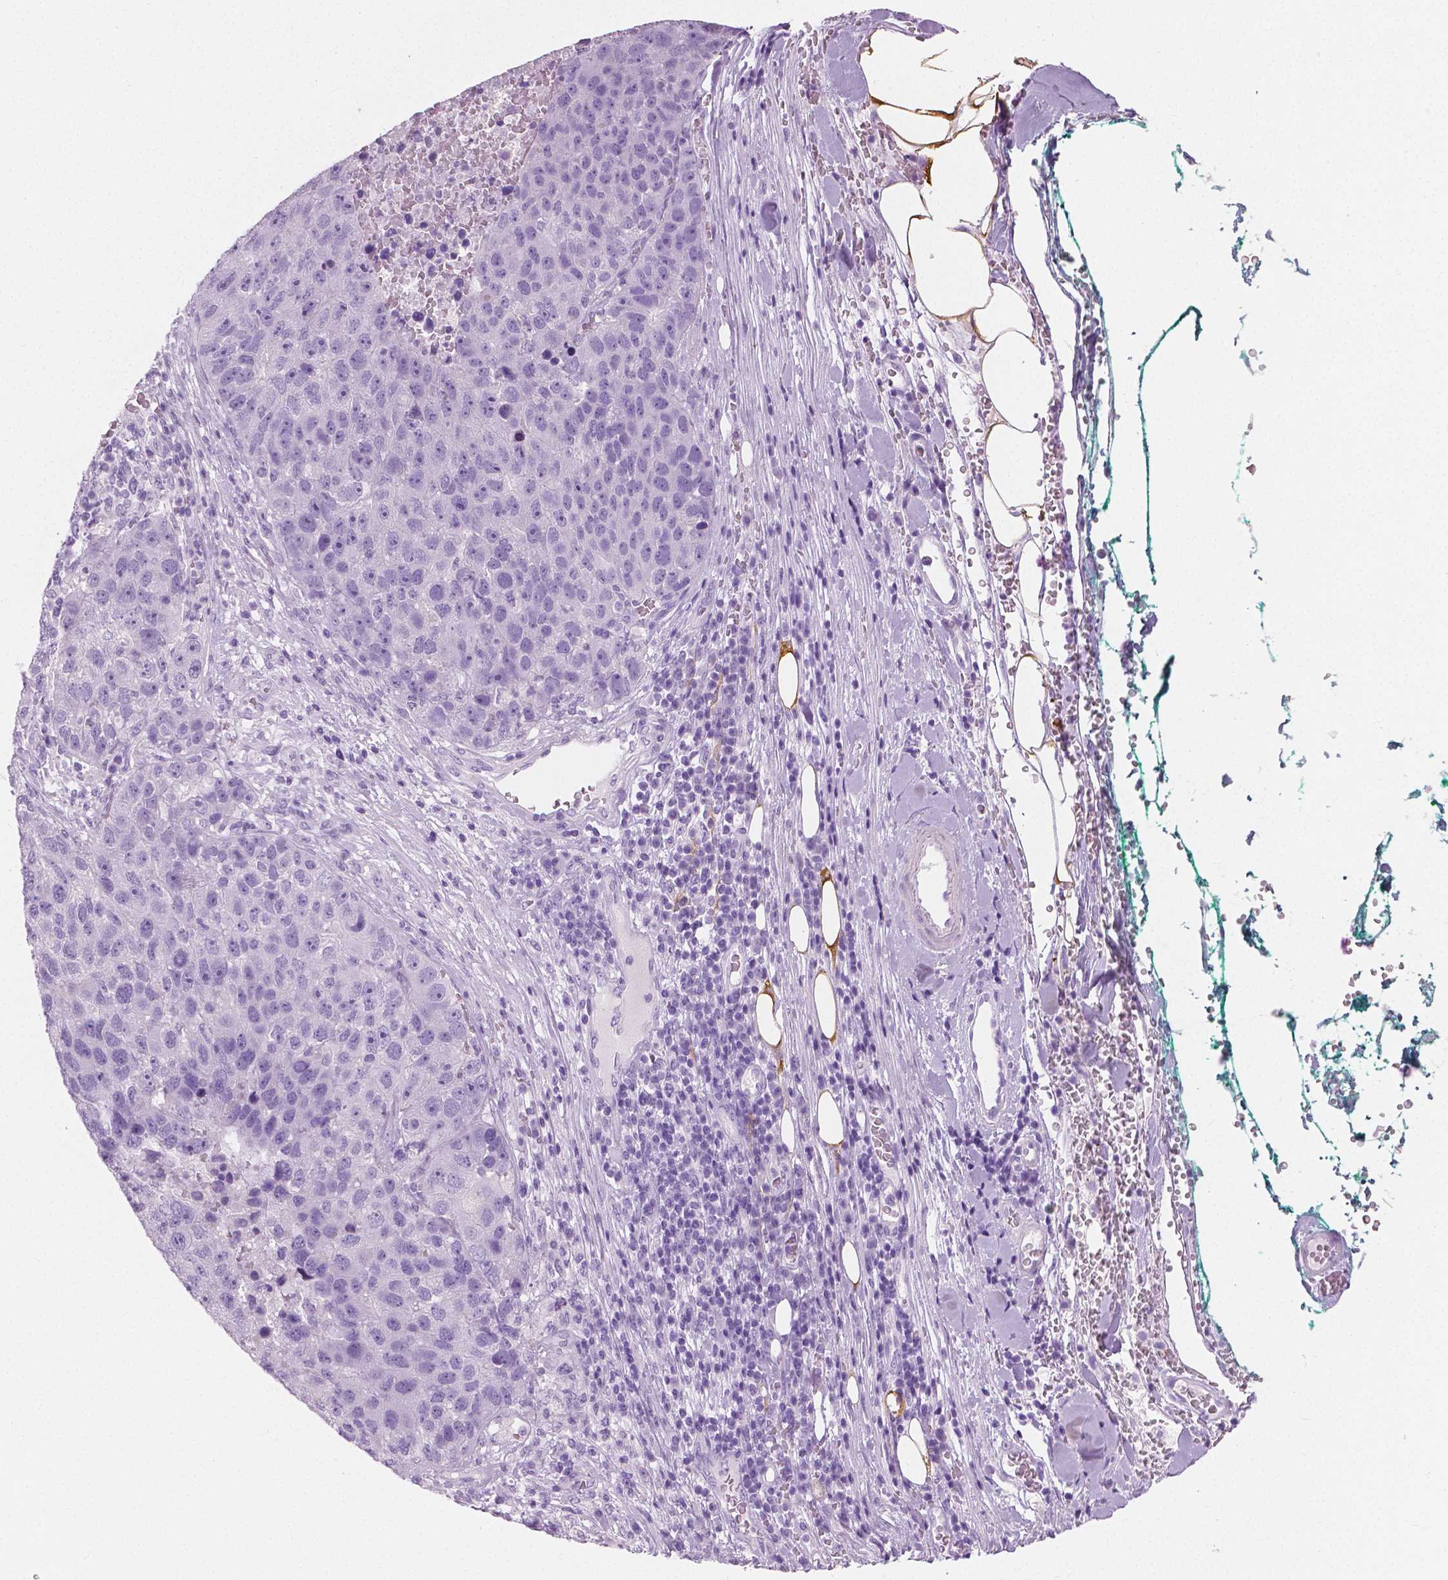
{"staining": {"intensity": "negative", "quantity": "none", "location": "none"}, "tissue": "pancreatic cancer", "cell_type": "Tumor cells", "image_type": "cancer", "snomed": [{"axis": "morphology", "description": "Adenocarcinoma, NOS"}, {"axis": "topography", "description": "Pancreas"}], "caption": "DAB (3,3'-diaminobenzidine) immunohistochemical staining of human pancreatic cancer reveals no significant staining in tumor cells. (Immunohistochemistry, brightfield microscopy, high magnification).", "gene": "PLIN4", "patient": {"sex": "female", "age": 61}}